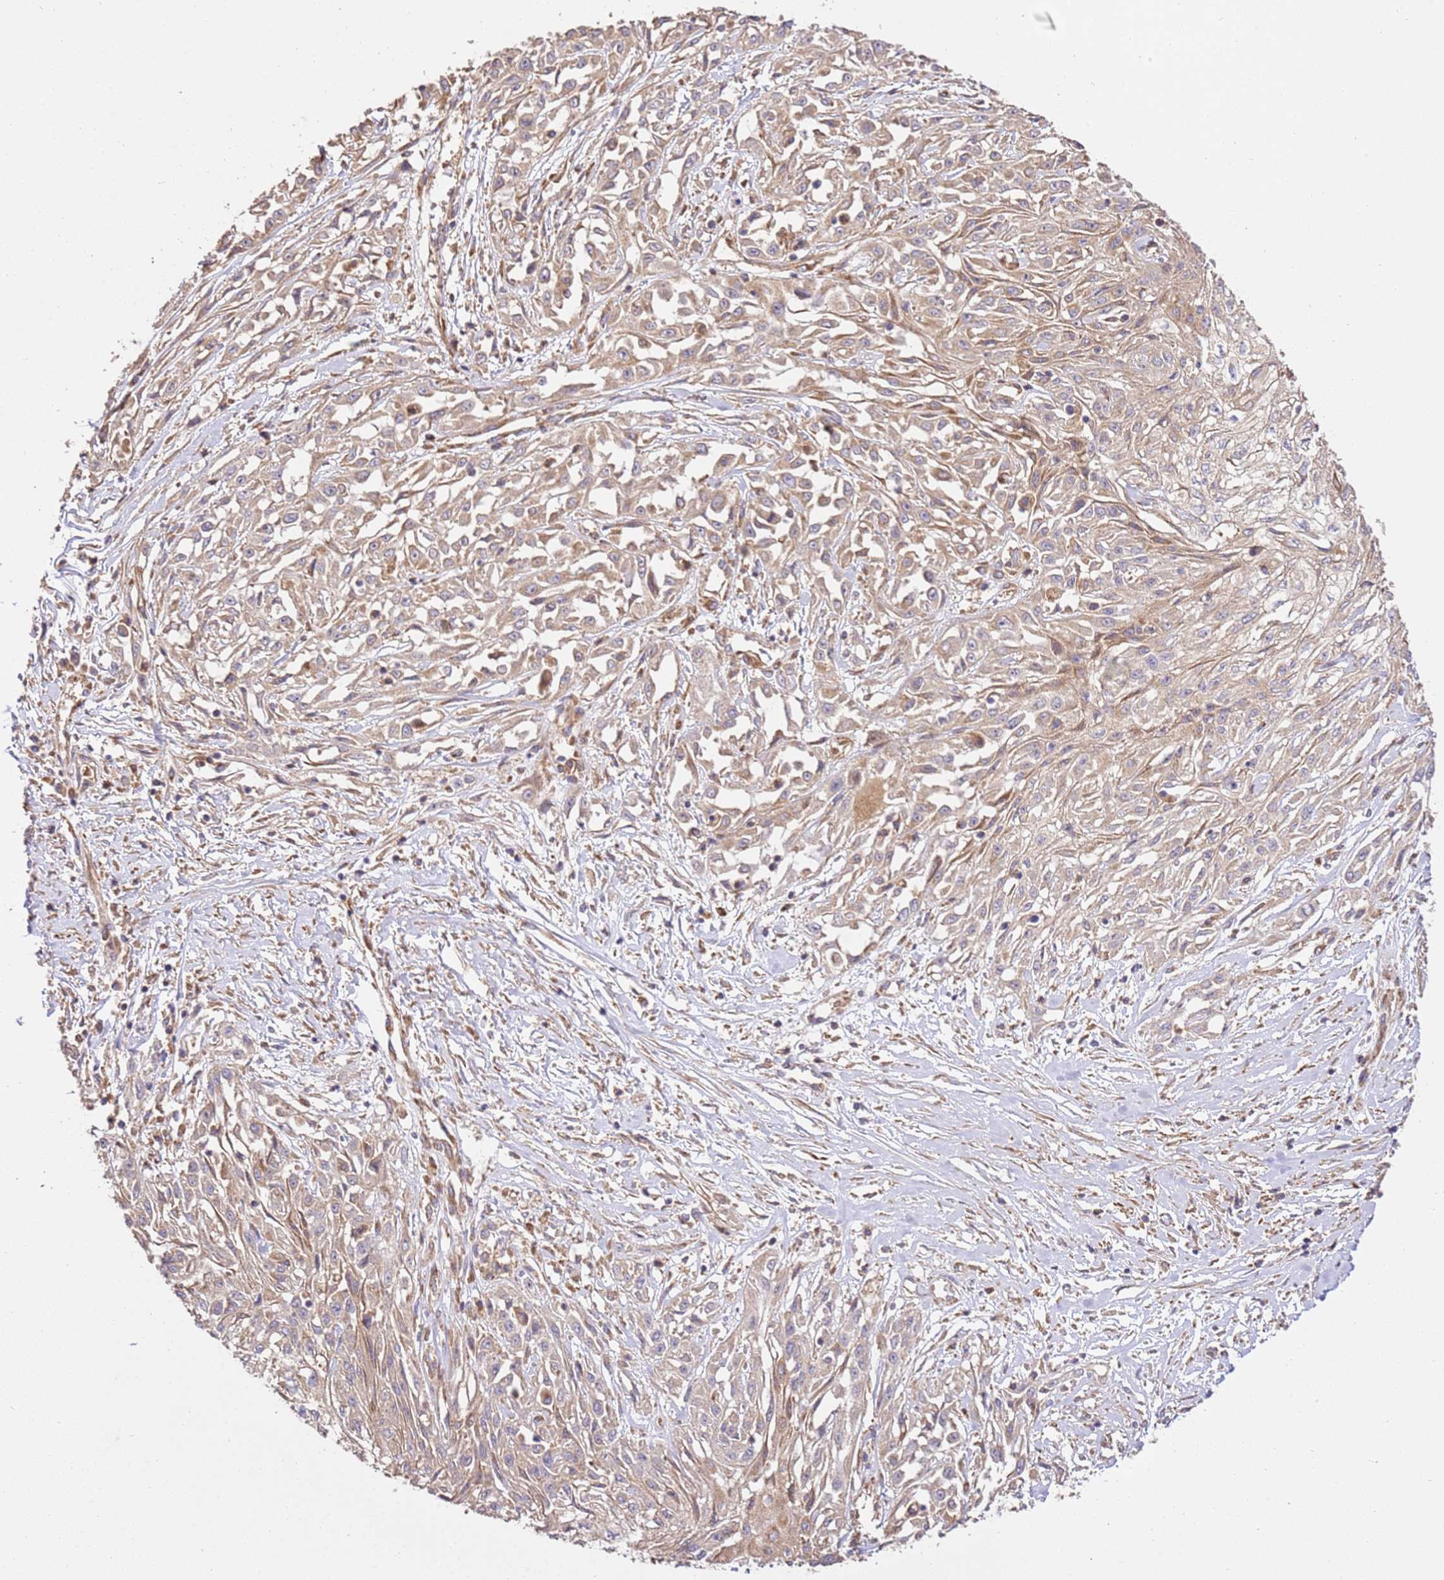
{"staining": {"intensity": "moderate", "quantity": "25%-75%", "location": "cytoplasmic/membranous"}, "tissue": "skin cancer", "cell_type": "Tumor cells", "image_type": "cancer", "snomed": [{"axis": "morphology", "description": "Squamous cell carcinoma, NOS"}, {"axis": "morphology", "description": "Squamous cell carcinoma, metastatic, NOS"}, {"axis": "topography", "description": "Skin"}, {"axis": "topography", "description": "Lymph node"}], "caption": "The immunohistochemical stain labels moderate cytoplasmic/membranous expression in tumor cells of skin cancer (squamous cell carcinoma) tissue.", "gene": "ZBTB39", "patient": {"sex": "male", "age": 75}}